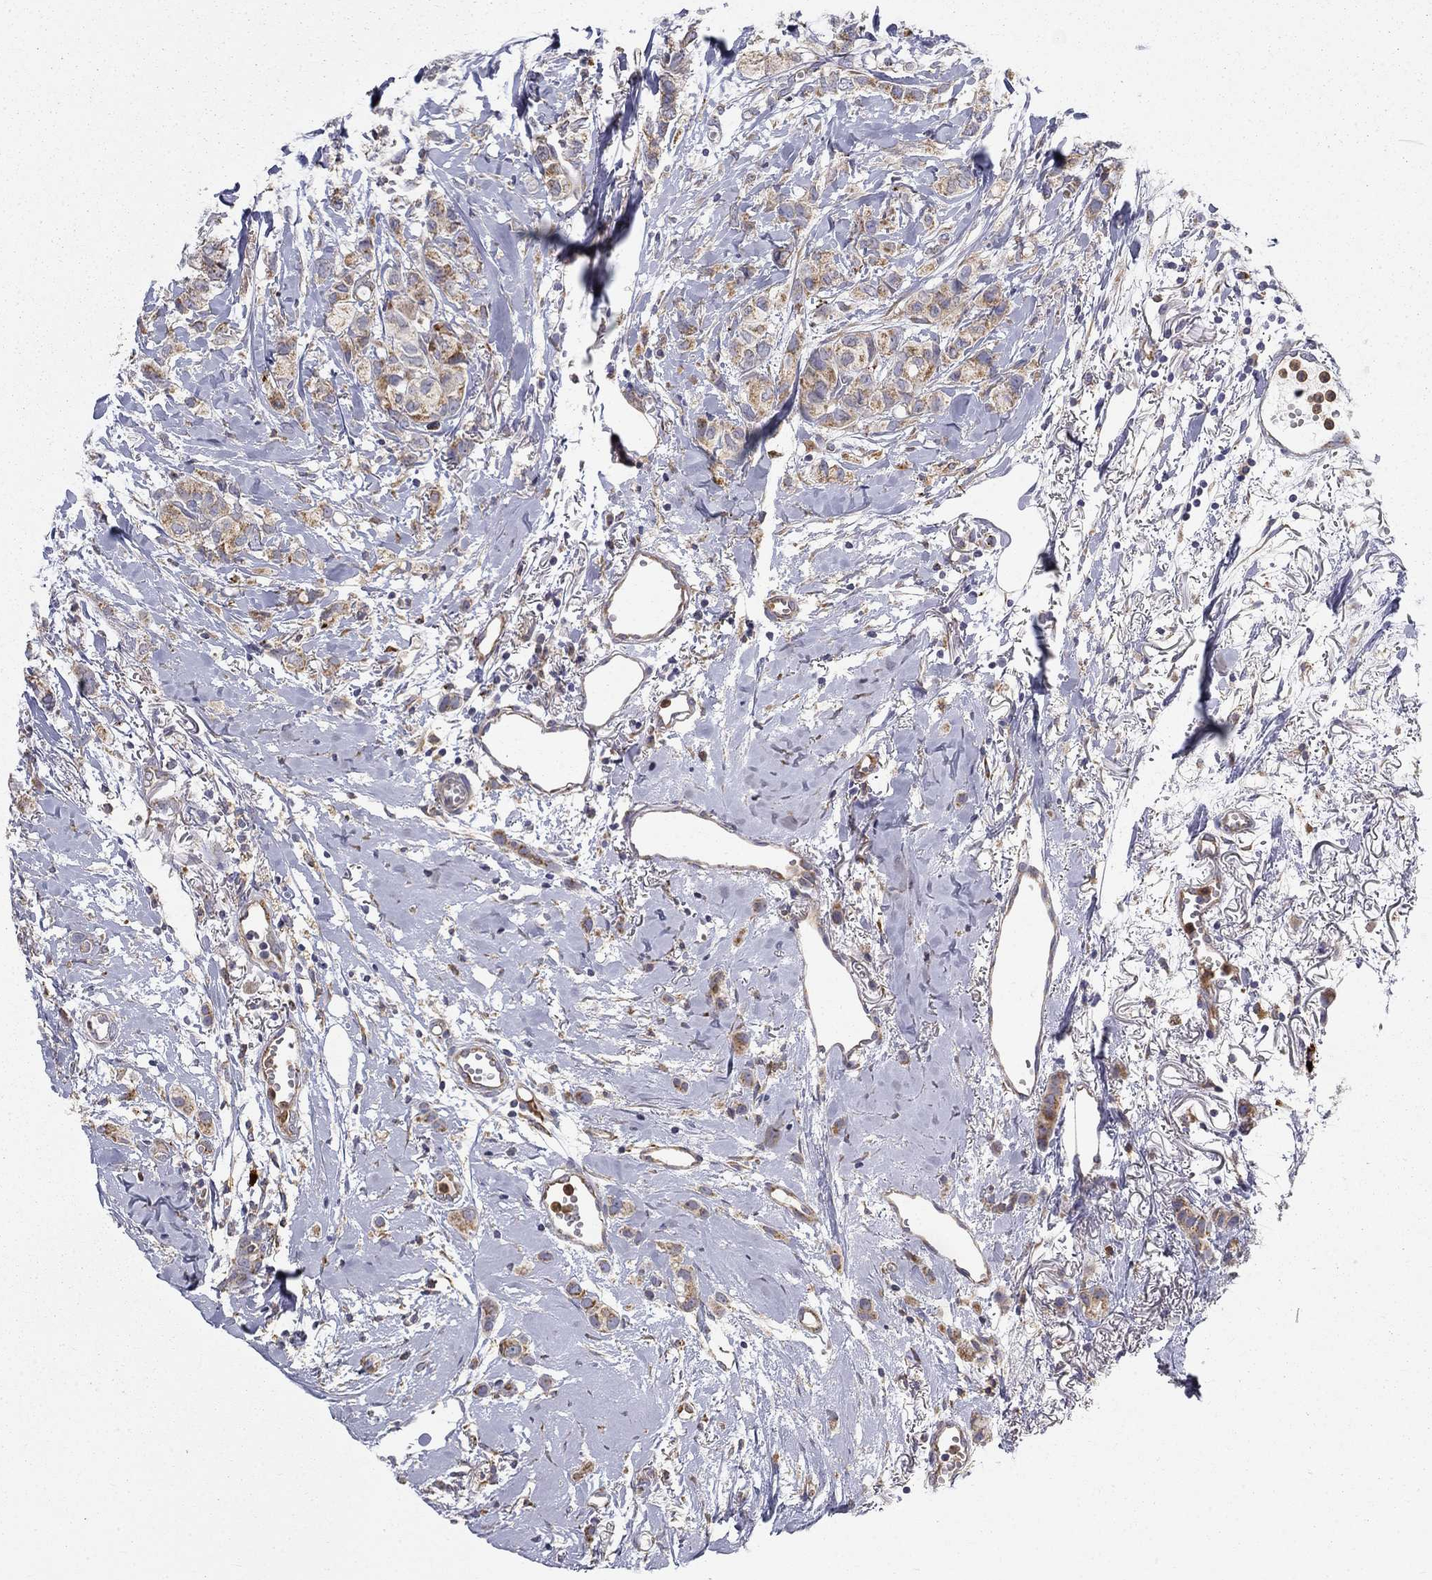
{"staining": {"intensity": "weak", "quantity": "25%-75%", "location": "cytoplasmic/membranous"}, "tissue": "breast cancer", "cell_type": "Tumor cells", "image_type": "cancer", "snomed": [{"axis": "morphology", "description": "Duct carcinoma"}, {"axis": "topography", "description": "Breast"}], "caption": "Immunohistochemical staining of breast cancer (invasive ductal carcinoma) demonstrates low levels of weak cytoplasmic/membranous protein expression in approximately 25%-75% of tumor cells.", "gene": "PRDX4", "patient": {"sex": "female", "age": 85}}